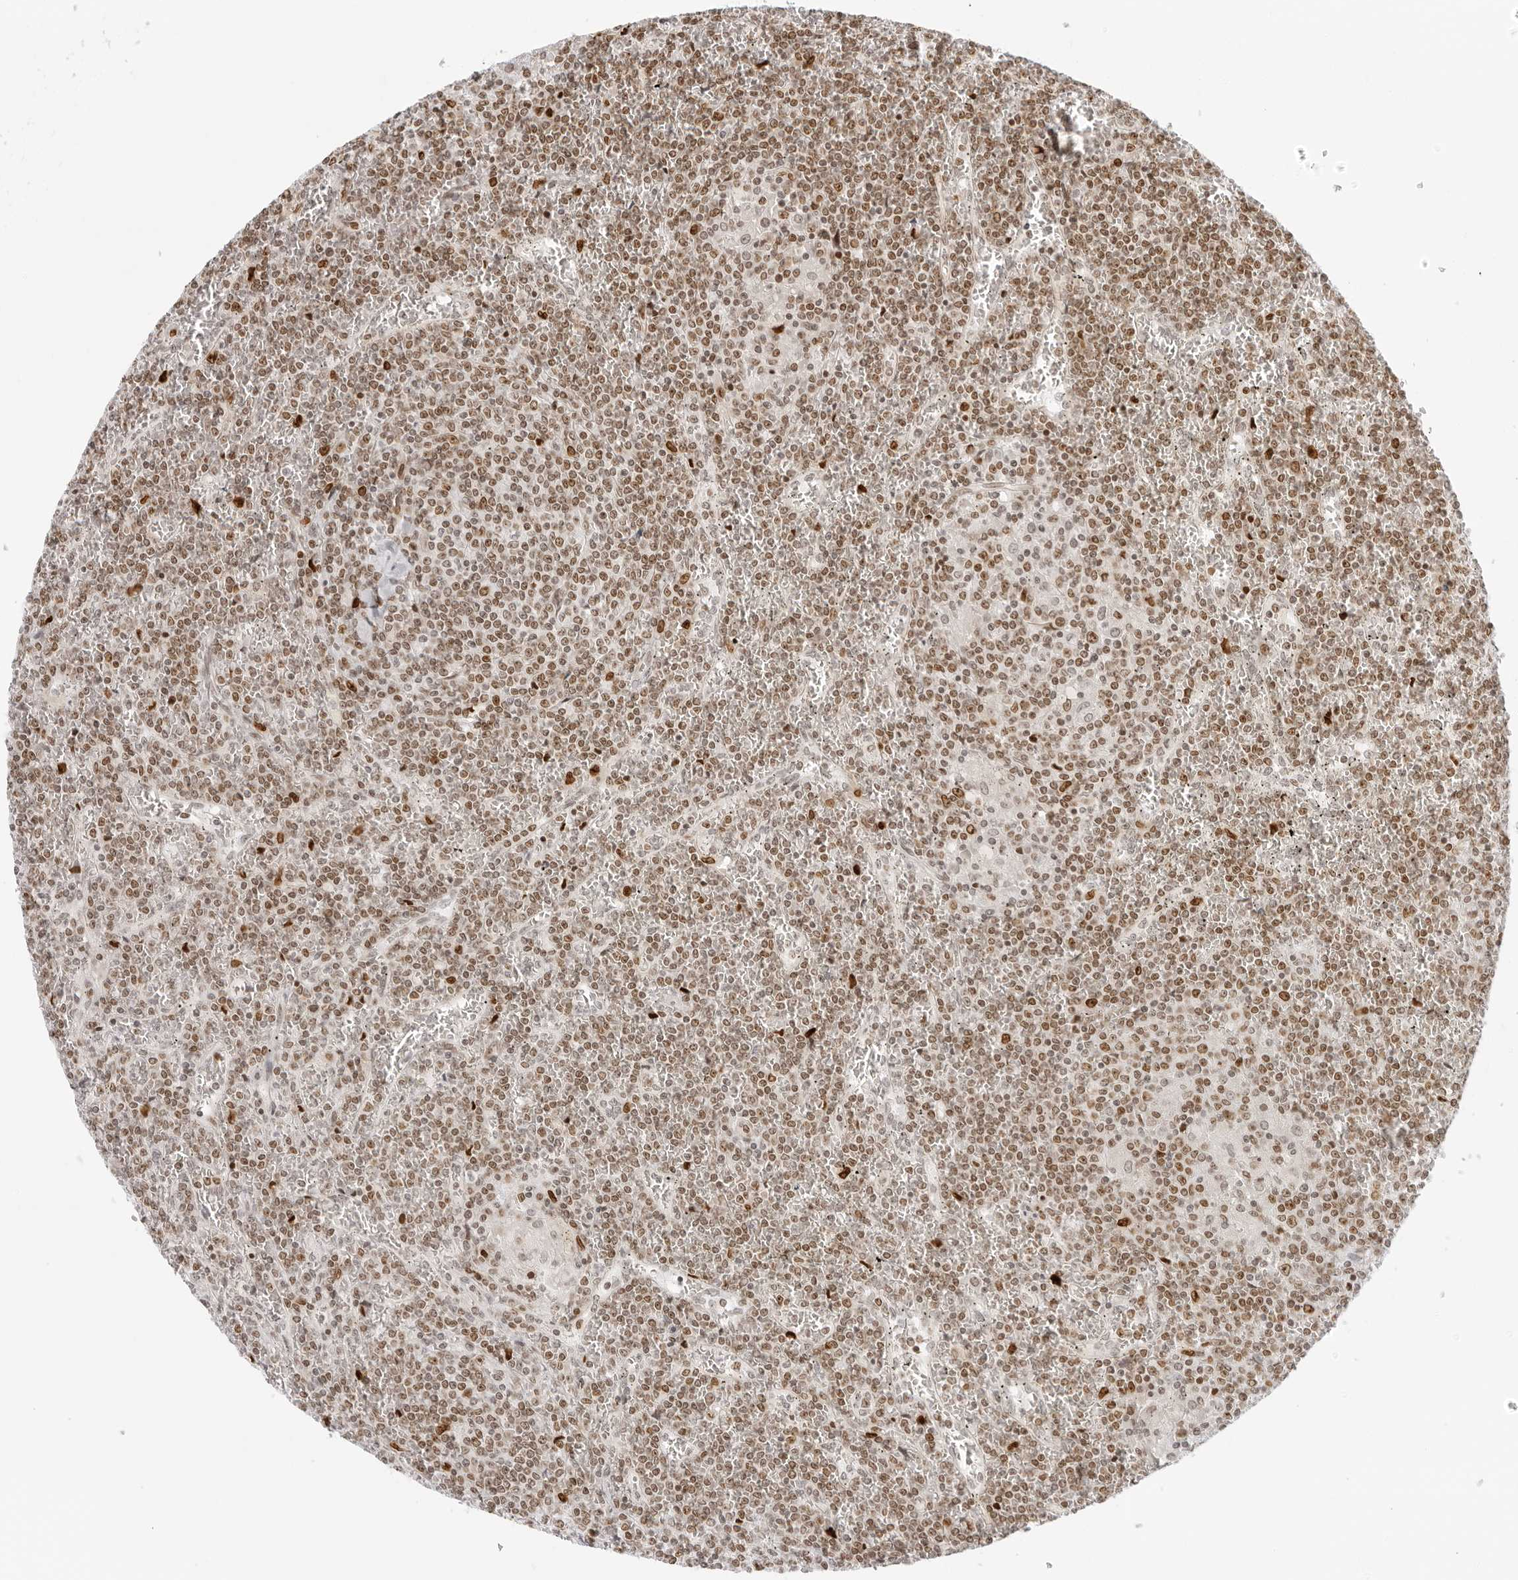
{"staining": {"intensity": "moderate", "quantity": ">75%", "location": "nuclear"}, "tissue": "lymphoma", "cell_type": "Tumor cells", "image_type": "cancer", "snomed": [{"axis": "morphology", "description": "Malignant lymphoma, non-Hodgkin's type, Low grade"}, {"axis": "topography", "description": "Spleen"}], "caption": "Malignant lymphoma, non-Hodgkin's type (low-grade) tissue reveals moderate nuclear positivity in approximately >75% of tumor cells, visualized by immunohistochemistry.", "gene": "RCC1", "patient": {"sex": "female", "age": 19}}